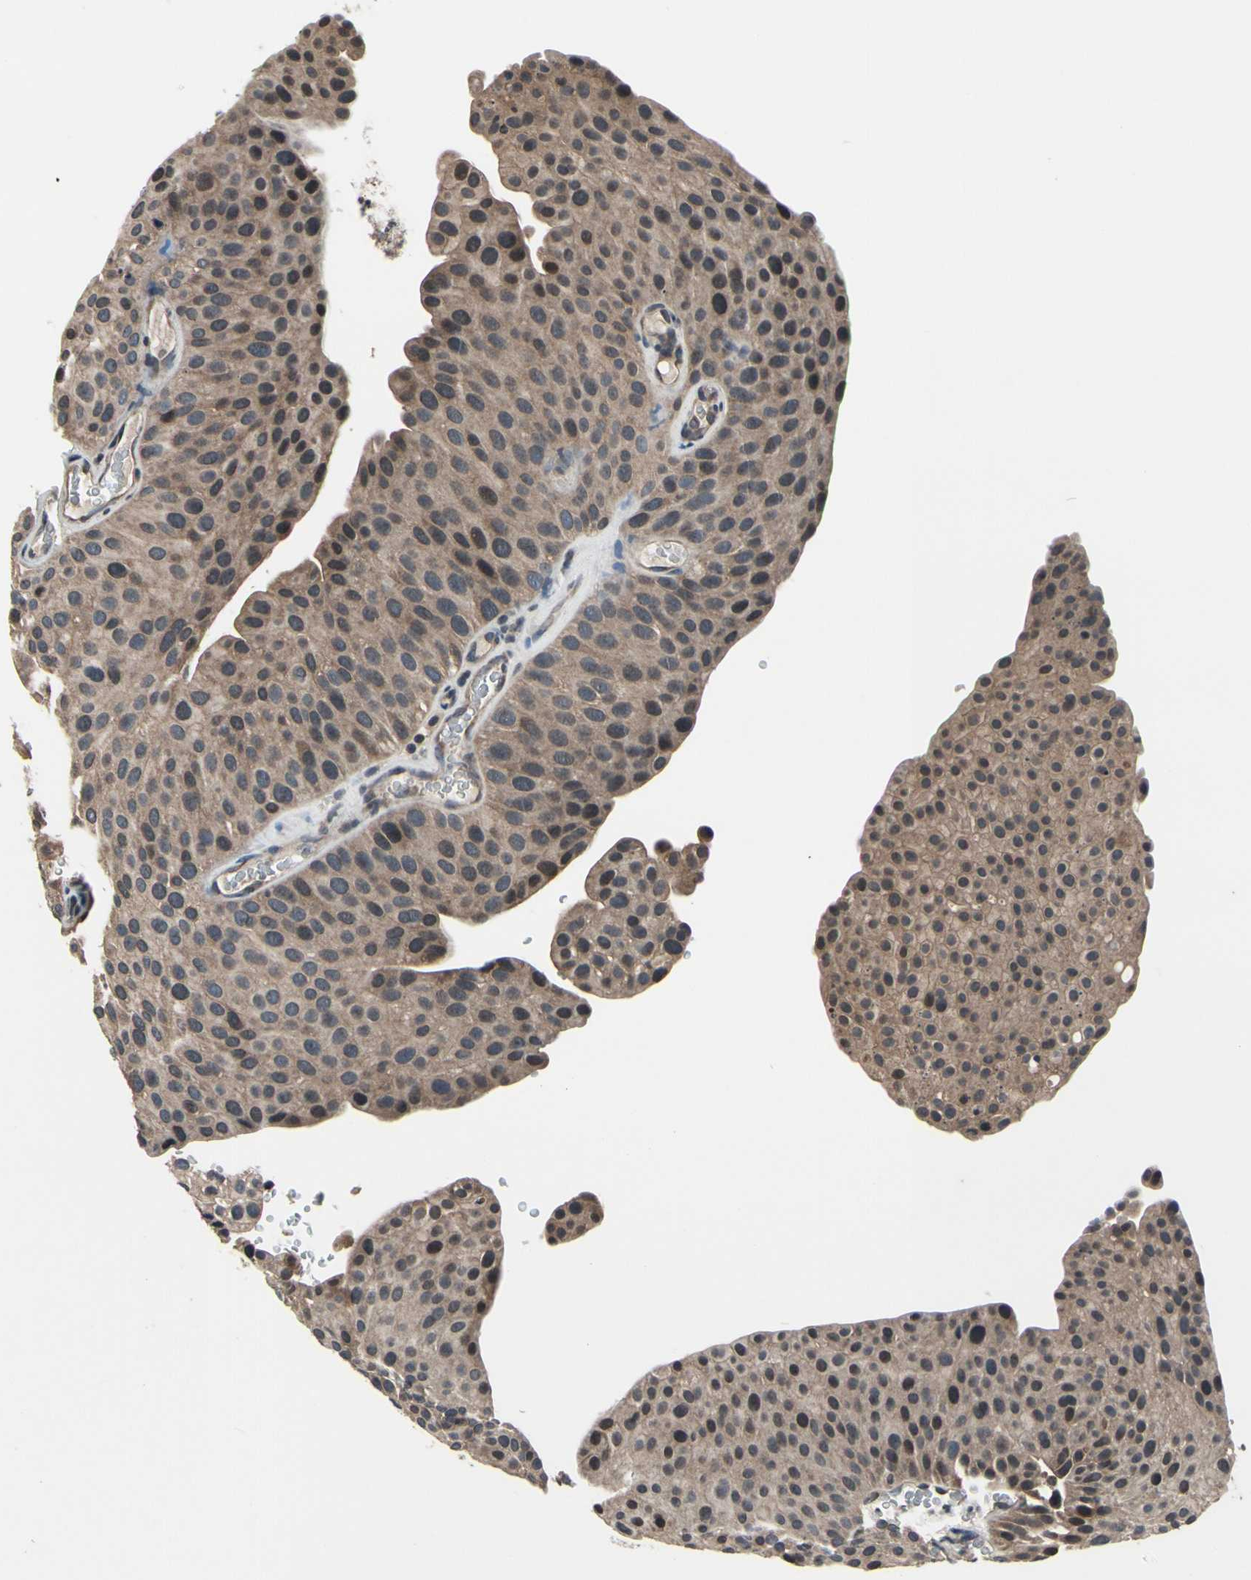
{"staining": {"intensity": "moderate", "quantity": ">75%", "location": "cytoplasmic/membranous"}, "tissue": "urothelial cancer", "cell_type": "Tumor cells", "image_type": "cancer", "snomed": [{"axis": "morphology", "description": "Urothelial carcinoma, Low grade"}, {"axis": "topography", "description": "Smooth muscle"}, {"axis": "topography", "description": "Urinary bladder"}], "caption": "Approximately >75% of tumor cells in human urothelial carcinoma (low-grade) reveal moderate cytoplasmic/membranous protein expression as visualized by brown immunohistochemical staining.", "gene": "MBTPS2", "patient": {"sex": "male", "age": 60}}